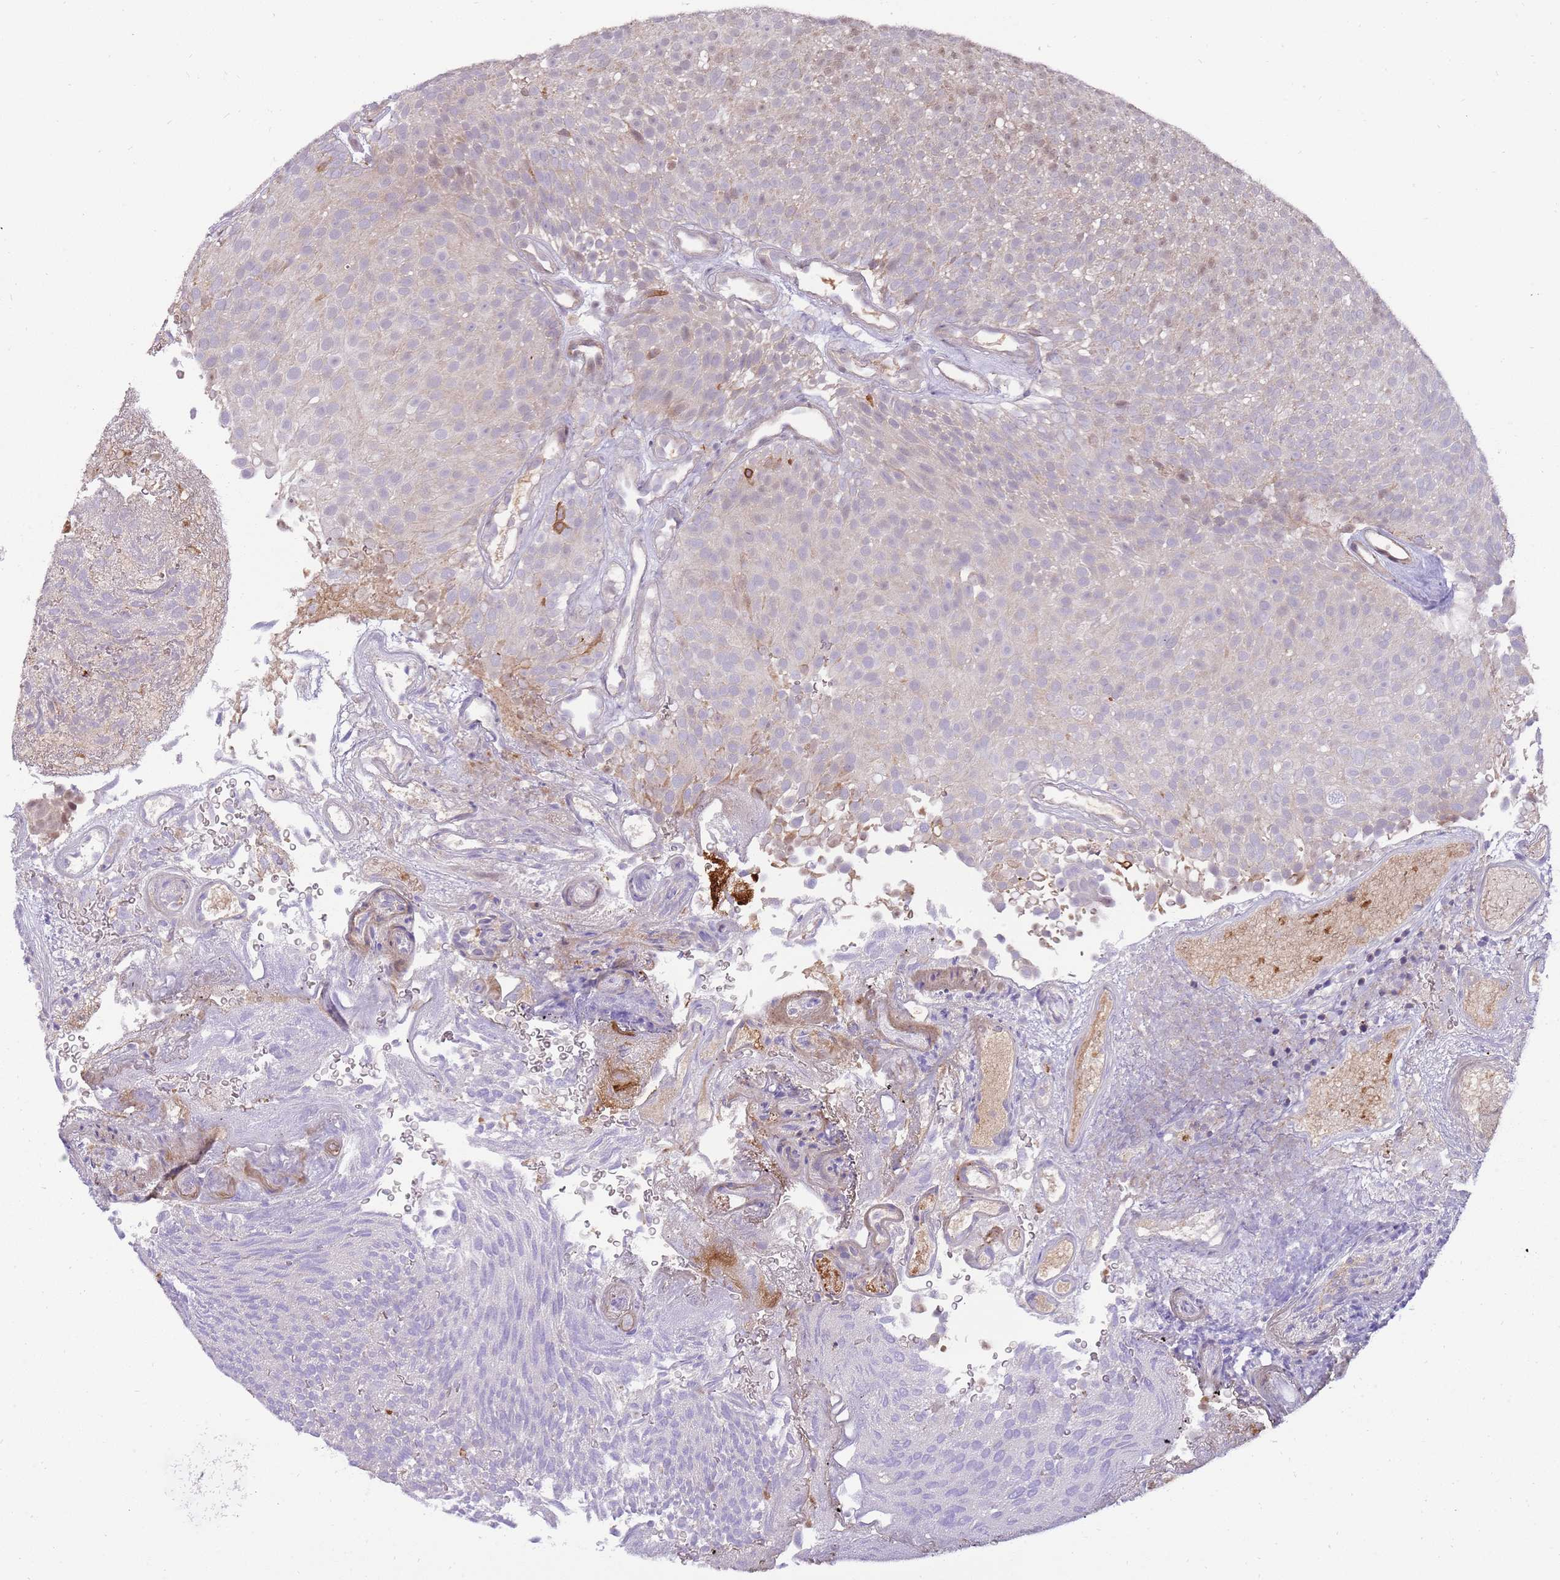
{"staining": {"intensity": "moderate", "quantity": "25%-75%", "location": "nuclear"}, "tissue": "urothelial cancer", "cell_type": "Tumor cells", "image_type": "cancer", "snomed": [{"axis": "morphology", "description": "Urothelial carcinoma, Low grade"}, {"axis": "topography", "description": "Urinary bladder"}], "caption": "Human urothelial cancer stained with a brown dye displays moderate nuclear positive positivity in about 25%-75% of tumor cells.", "gene": "NBPF6", "patient": {"sex": "male", "age": 78}}